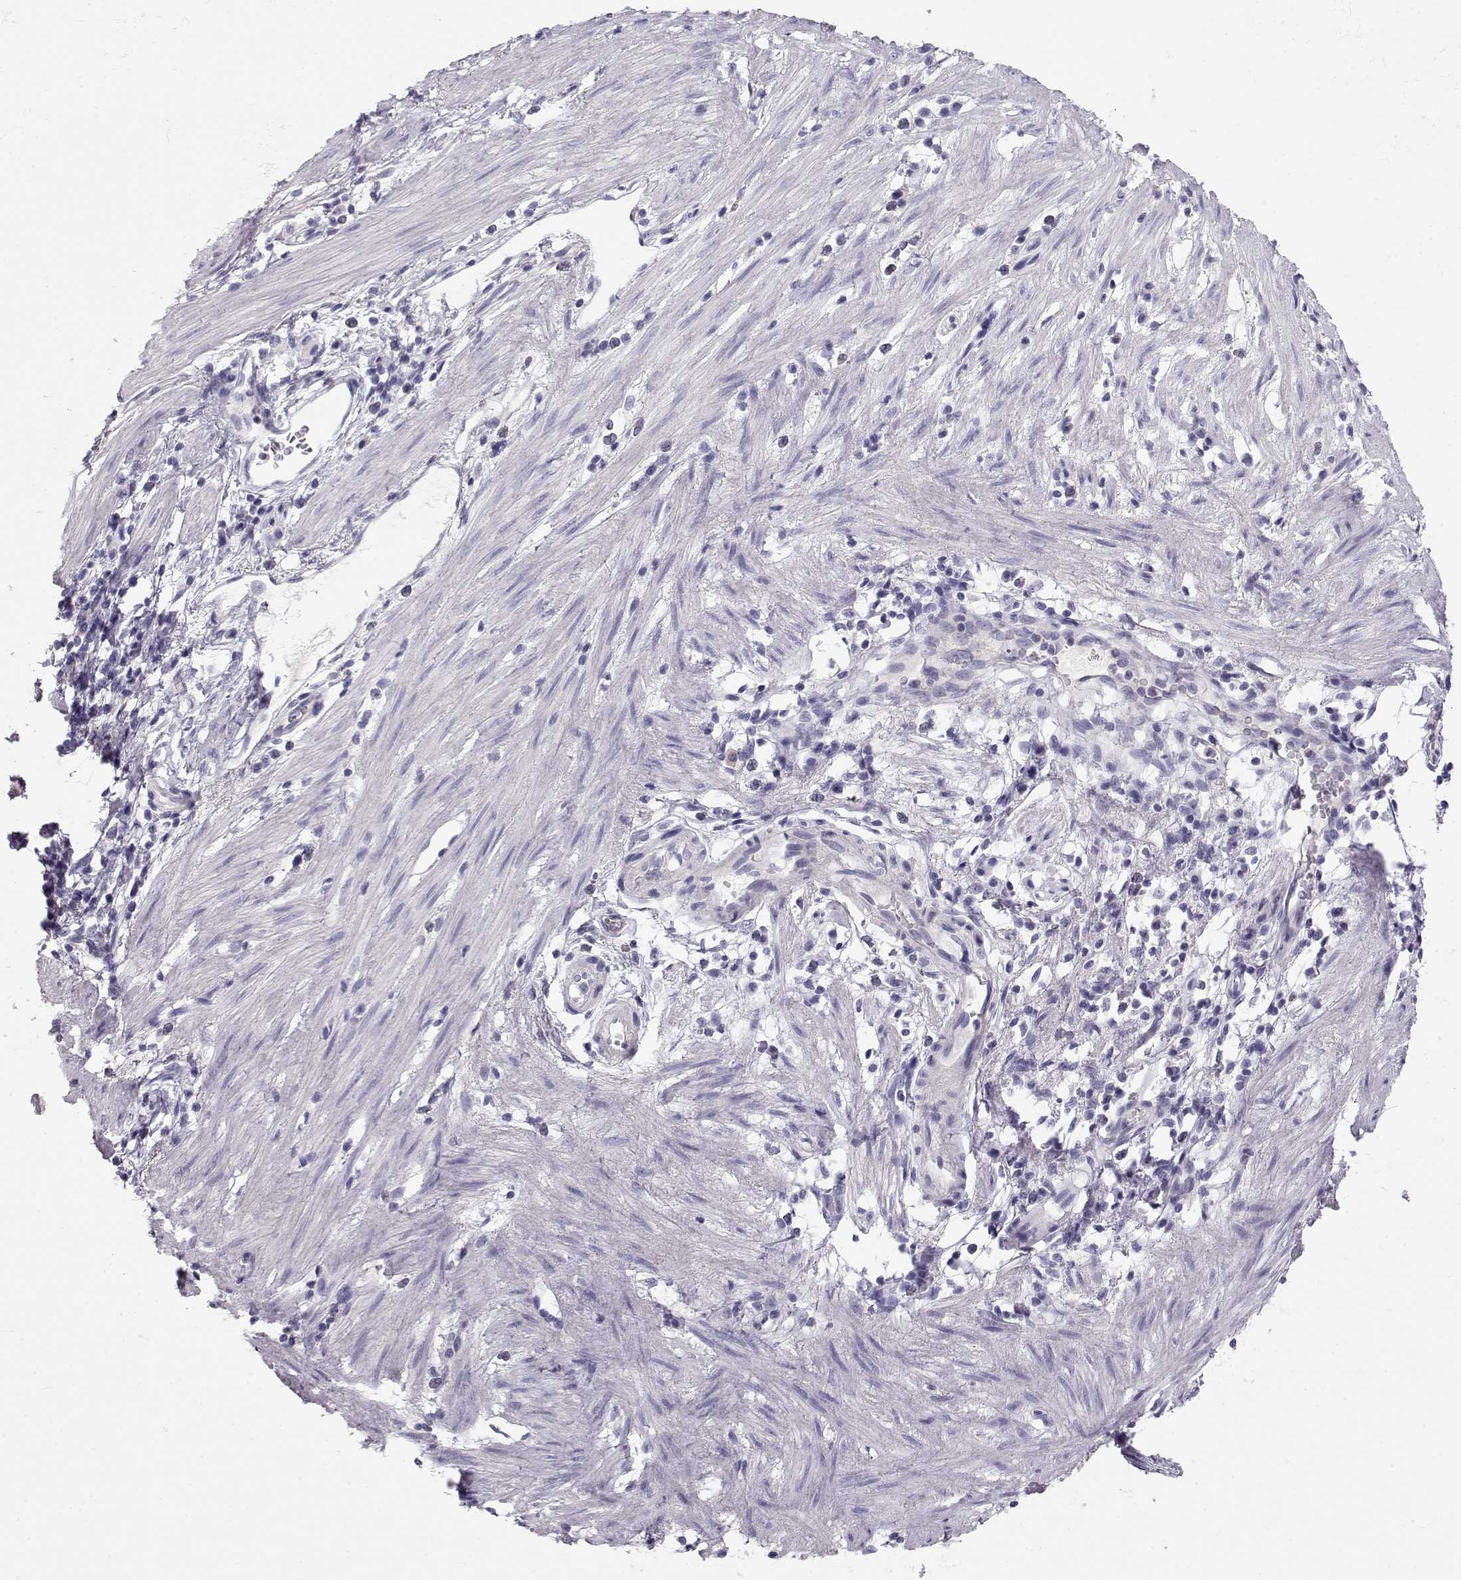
{"staining": {"intensity": "negative", "quantity": "none", "location": "none"}, "tissue": "stomach cancer", "cell_type": "Tumor cells", "image_type": "cancer", "snomed": [{"axis": "morphology", "description": "Adenocarcinoma, NOS"}, {"axis": "topography", "description": "Stomach"}], "caption": "Immunohistochemistry photomicrograph of neoplastic tissue: human adenocarcinoma (stomach) stained with DAB displays no significant protein expression in tumor cells.", "gene": "GPR26", "patient": {"sex": "male", "age": 58}}